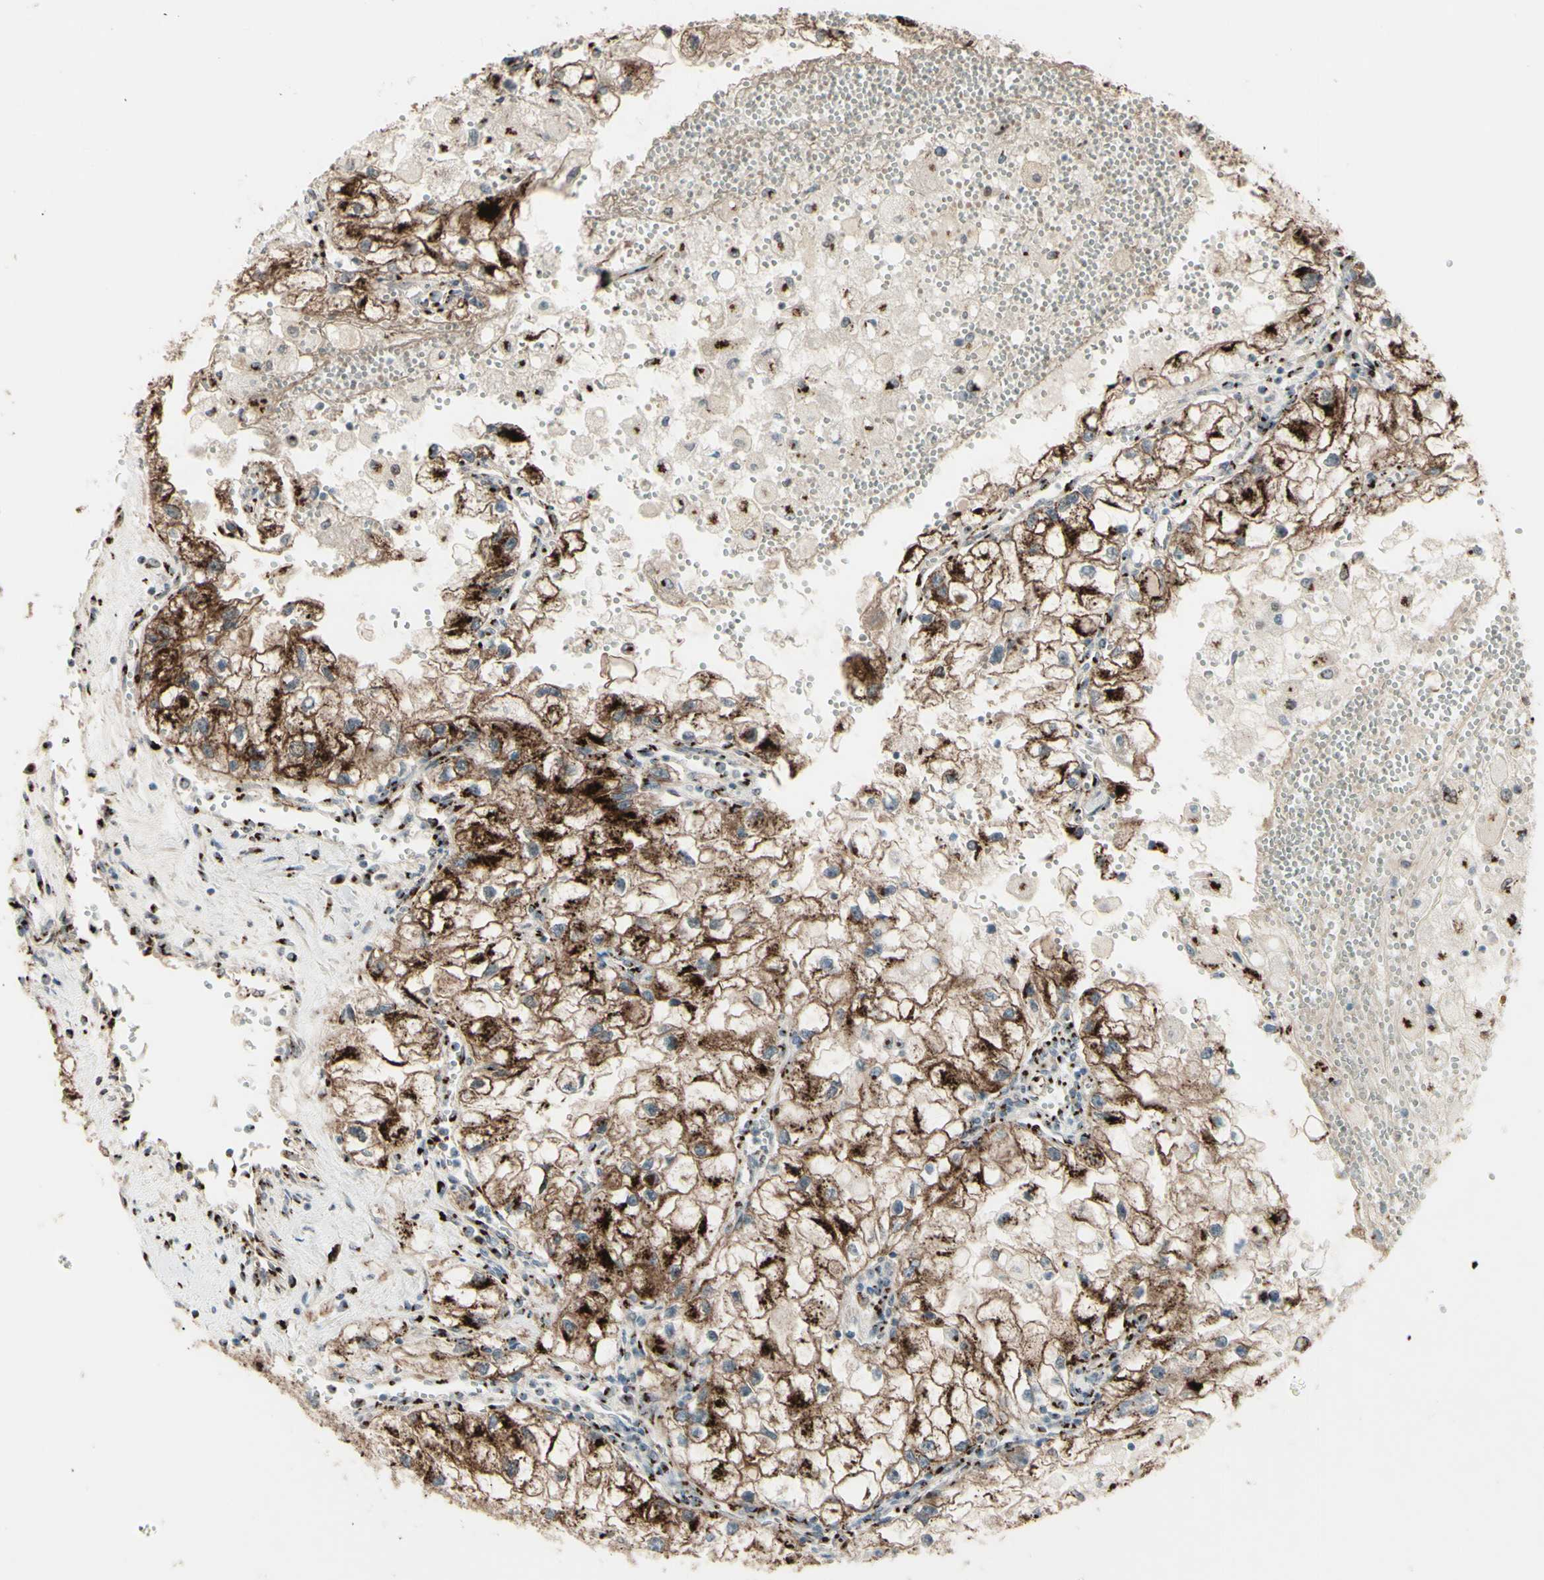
{"staining": {"intensity": "moderate", "quantity": ">75%", "location": "cytoplasmic/membranous"}, "tissue": "renal cancer", "cell_type": "Tumor cells", "image_type": "cancer", "snomed": [{"axis": "morphology", "description": "Adenocarcinoma, NOS"}, {"axis": "topography", "description": "Kidney"}], "caption": "A medium amount of moderate cytoplasmic/membranous expression is appreciated in about >75% of tumor cells in renal cancer (adenocarcinoma) tissue. Immunohistochemistry stains the protein of interest in brown and the nuclei are stained blue.", "gene": "BPNT2", "patient": {"sex": "female", "age": 70}}